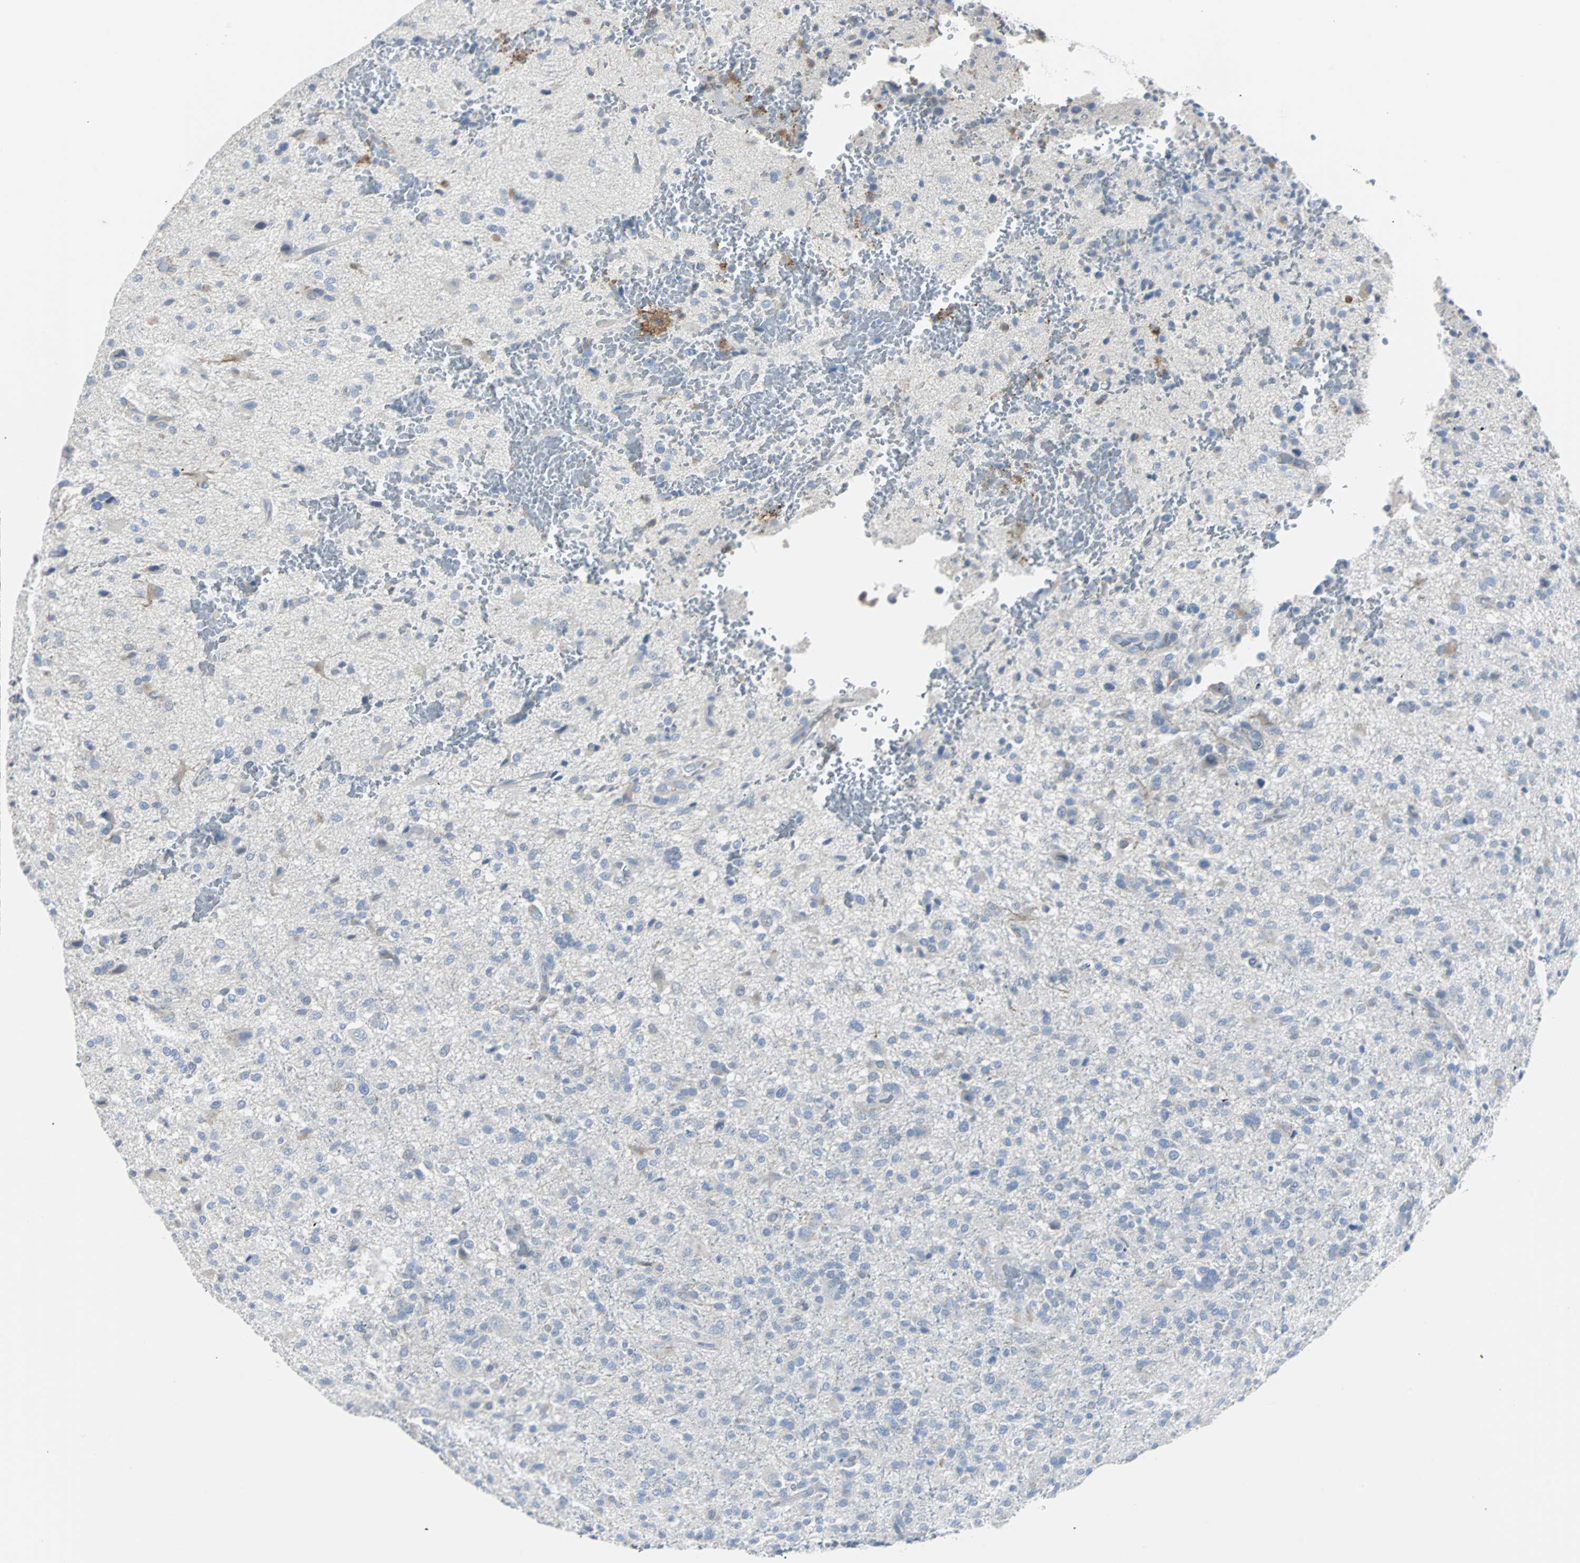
{"staining": {"intensity": "moderate", "quantity": "<25%", "location": "cytoplasmic/membranous"}, "tissue": "glioma", "cell_type": "Tumor cells", "image_type": "cancer", "snomed": [{"axis": "morphology", "description": "Glioma, malignant, High grade"}, {"axis": "topography", "description": "Brain"}], "caption": "Protein expression analysis of human glioma reveals moderate cytoplasmic/membranous staining in about <25% of tumor cells. Immunohistochemistry stains the protein in brown and the nuclei are stained blue.", "gene": "RASA1", "patient": {"sex": "male", "age": 71}}